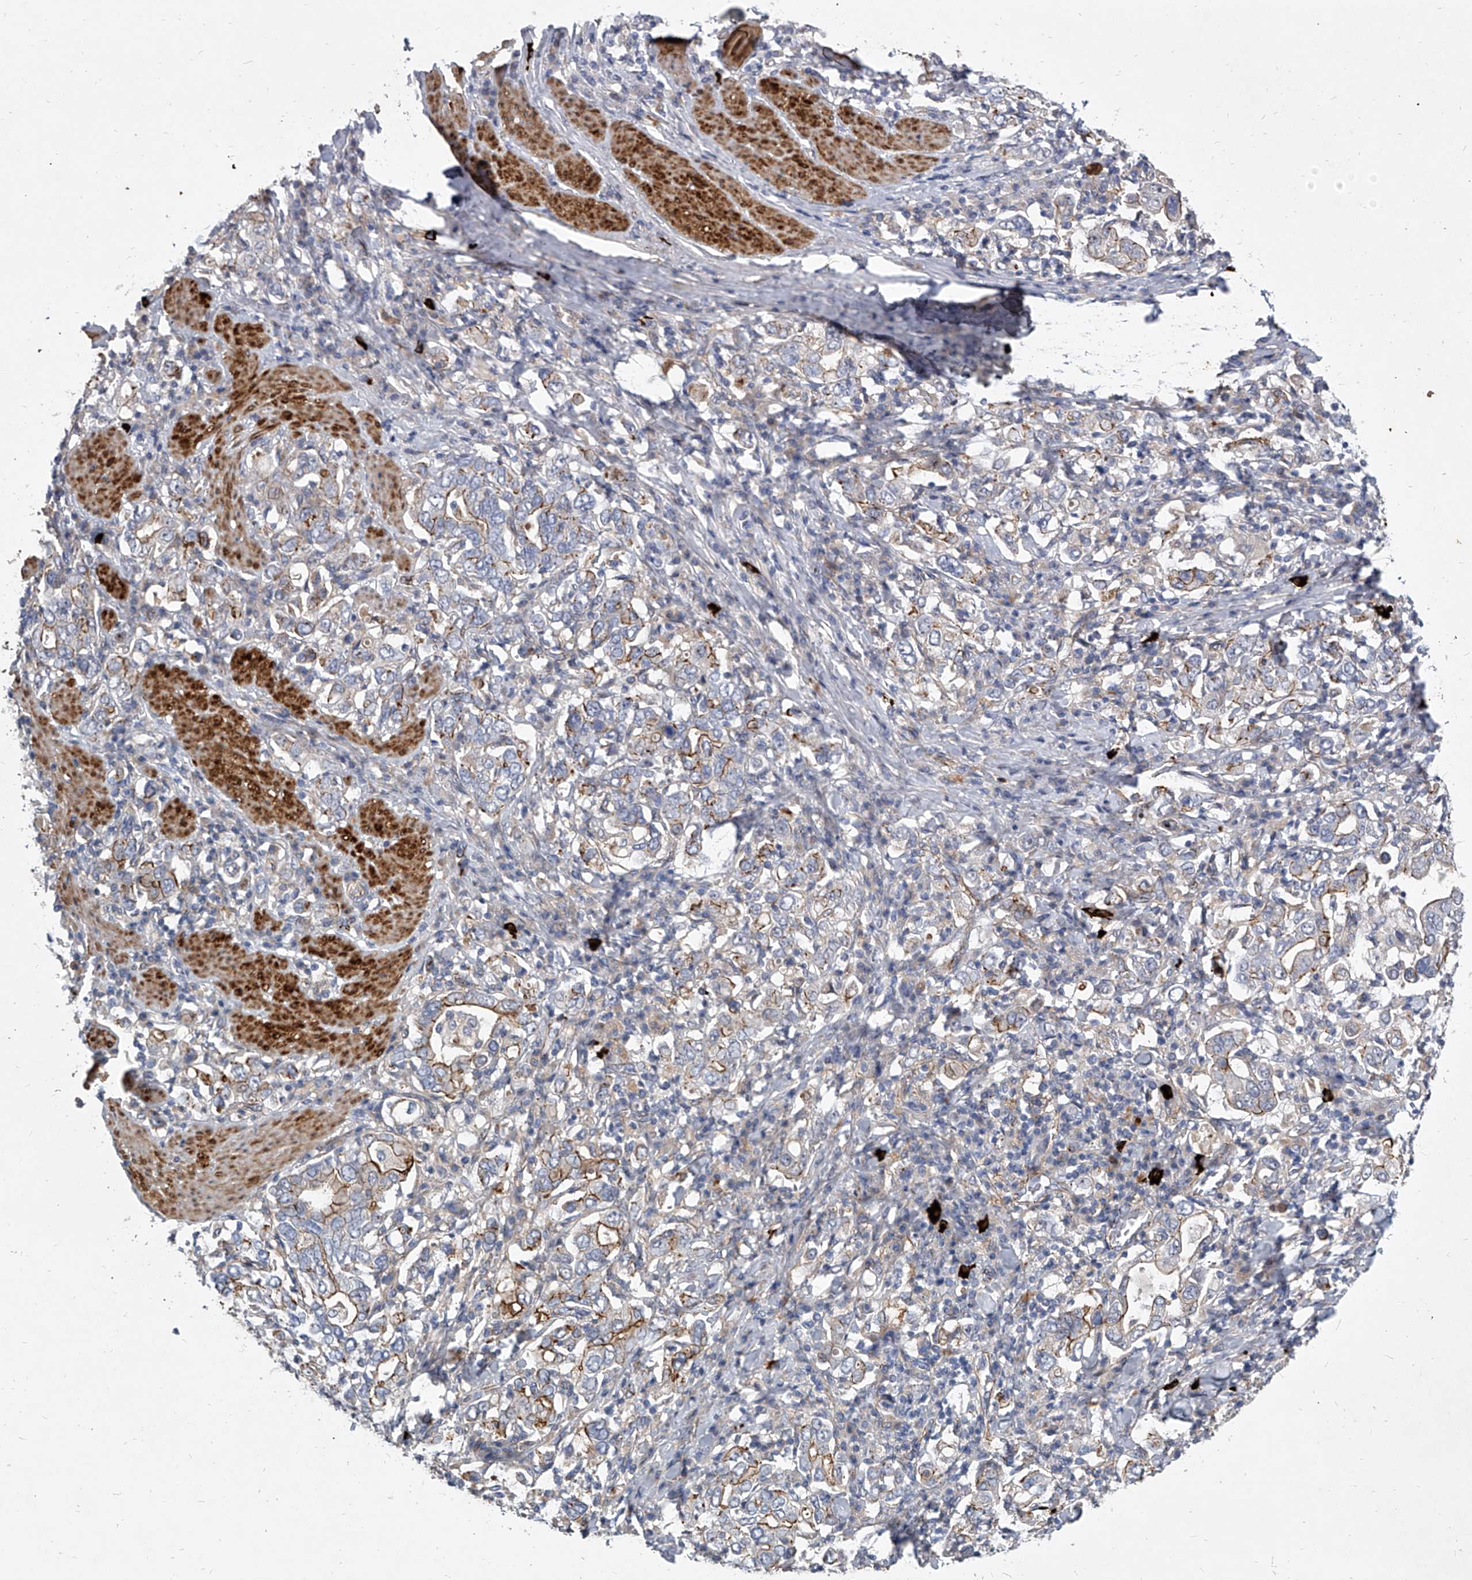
{"staining": {"intensity": "moderate", "quantity": "<25%", "location": "cytoplasmic/membranous"}, "tissue": "stomach cancer", "cell_type": "Tumor cells", "image_type": "cancer", "snomed": [{"axis": "morphology", "description": "Adenocarcinoma, NOS"}, {"axis": "topography", "description": "Stomach, upper"}], "caption": "Stomach adenocarcinoma tissue reveals moderate cytoplasmic/membranous expression in about <25% of tumor cells", "gene": "MINDY4", "patient": {"sex": "male", "age": 62}}